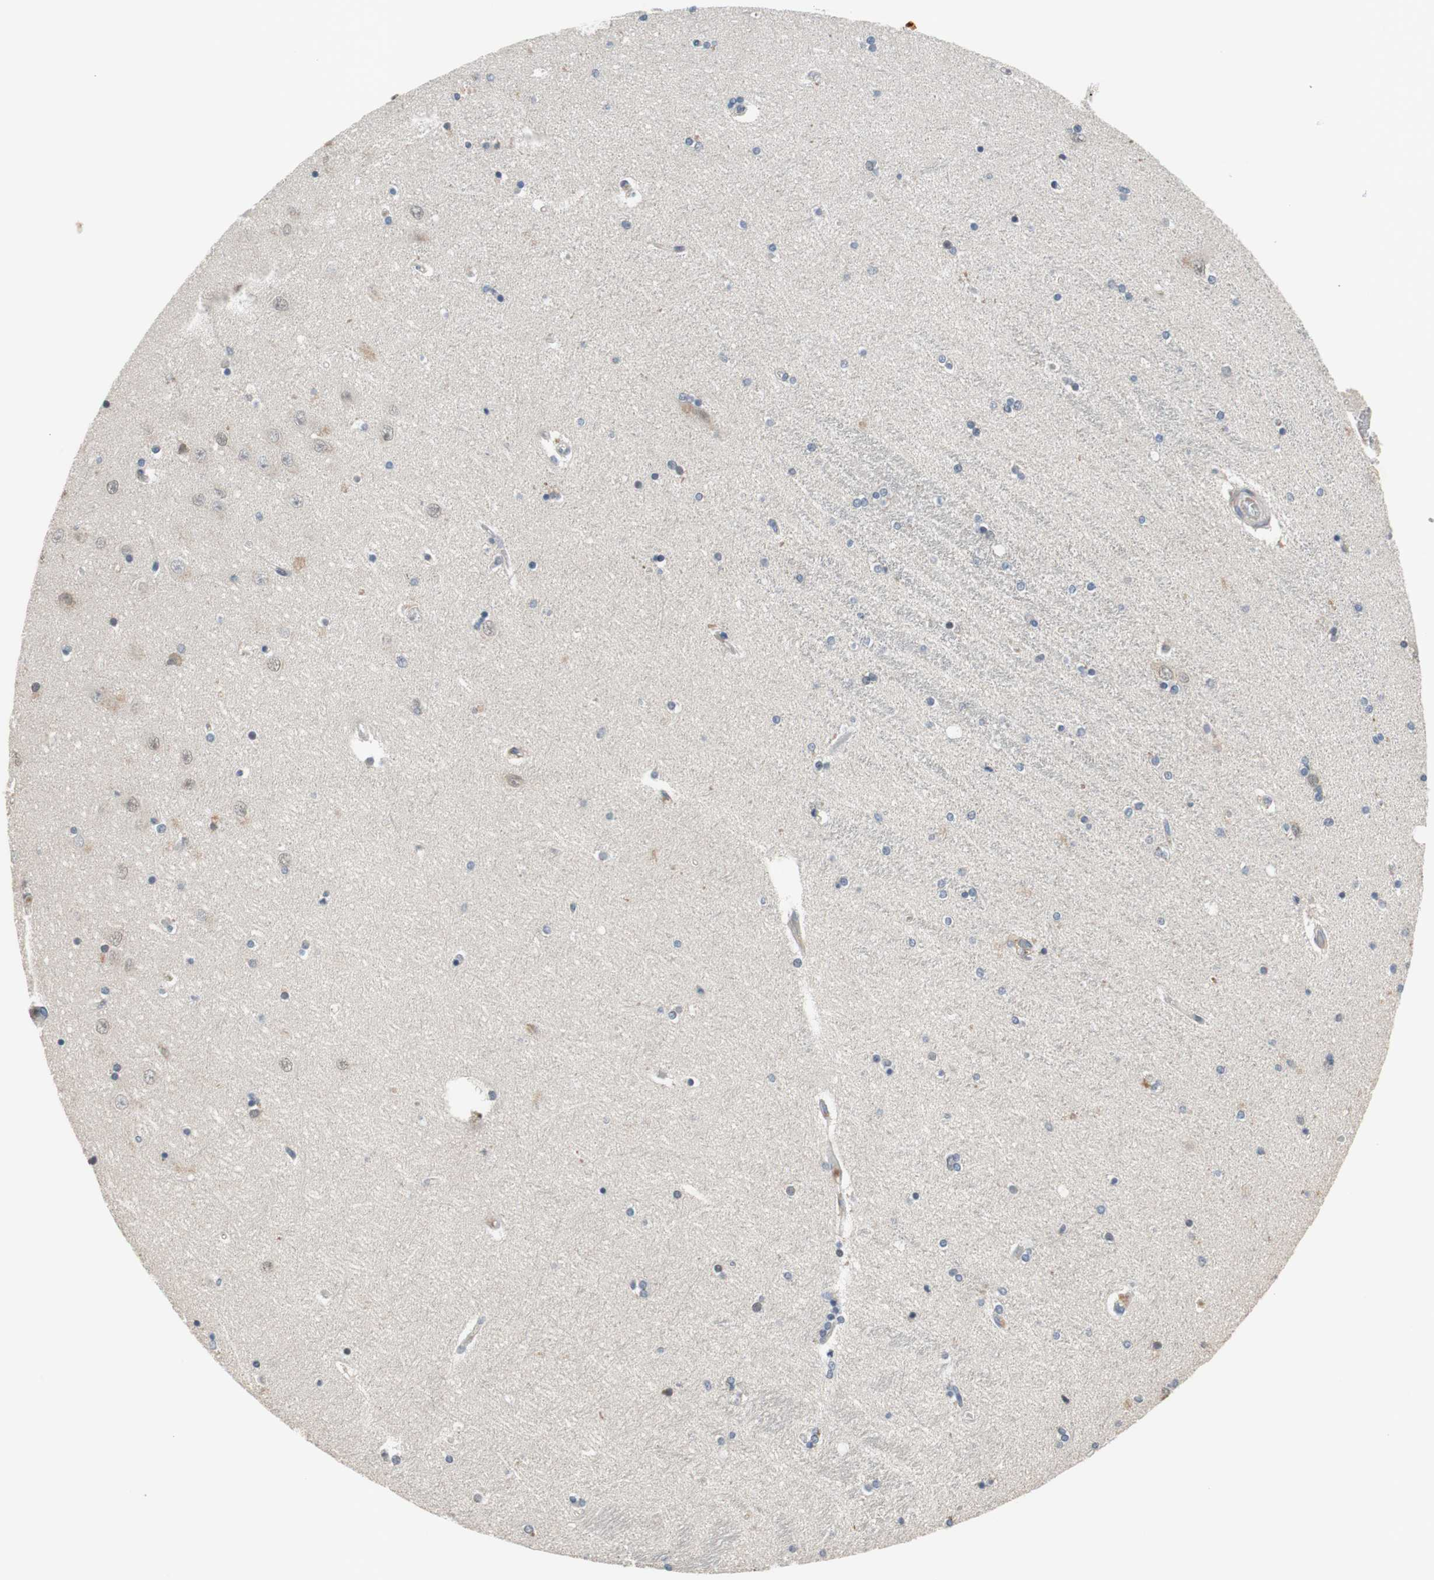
{"staining": {"intensity": "negative", "quantity": "none", "location": "none"}, "tissue": "hippocampus", "cell_type": "Glial cells", "image_type": "normal", "snomed": [{"axis": "morphology", "description": "Normal tissue, NOS"}, {"axis": "topography", "description": "Hippocampus"}], "caption": "DAB (3,3'-diaminobenzidine) immunohistochemical staining of unremarkable hippocampus reveals no significant expression in glial cells.", "gene": "COL12A1", "patient": {"sex": "female", "age": 54}}